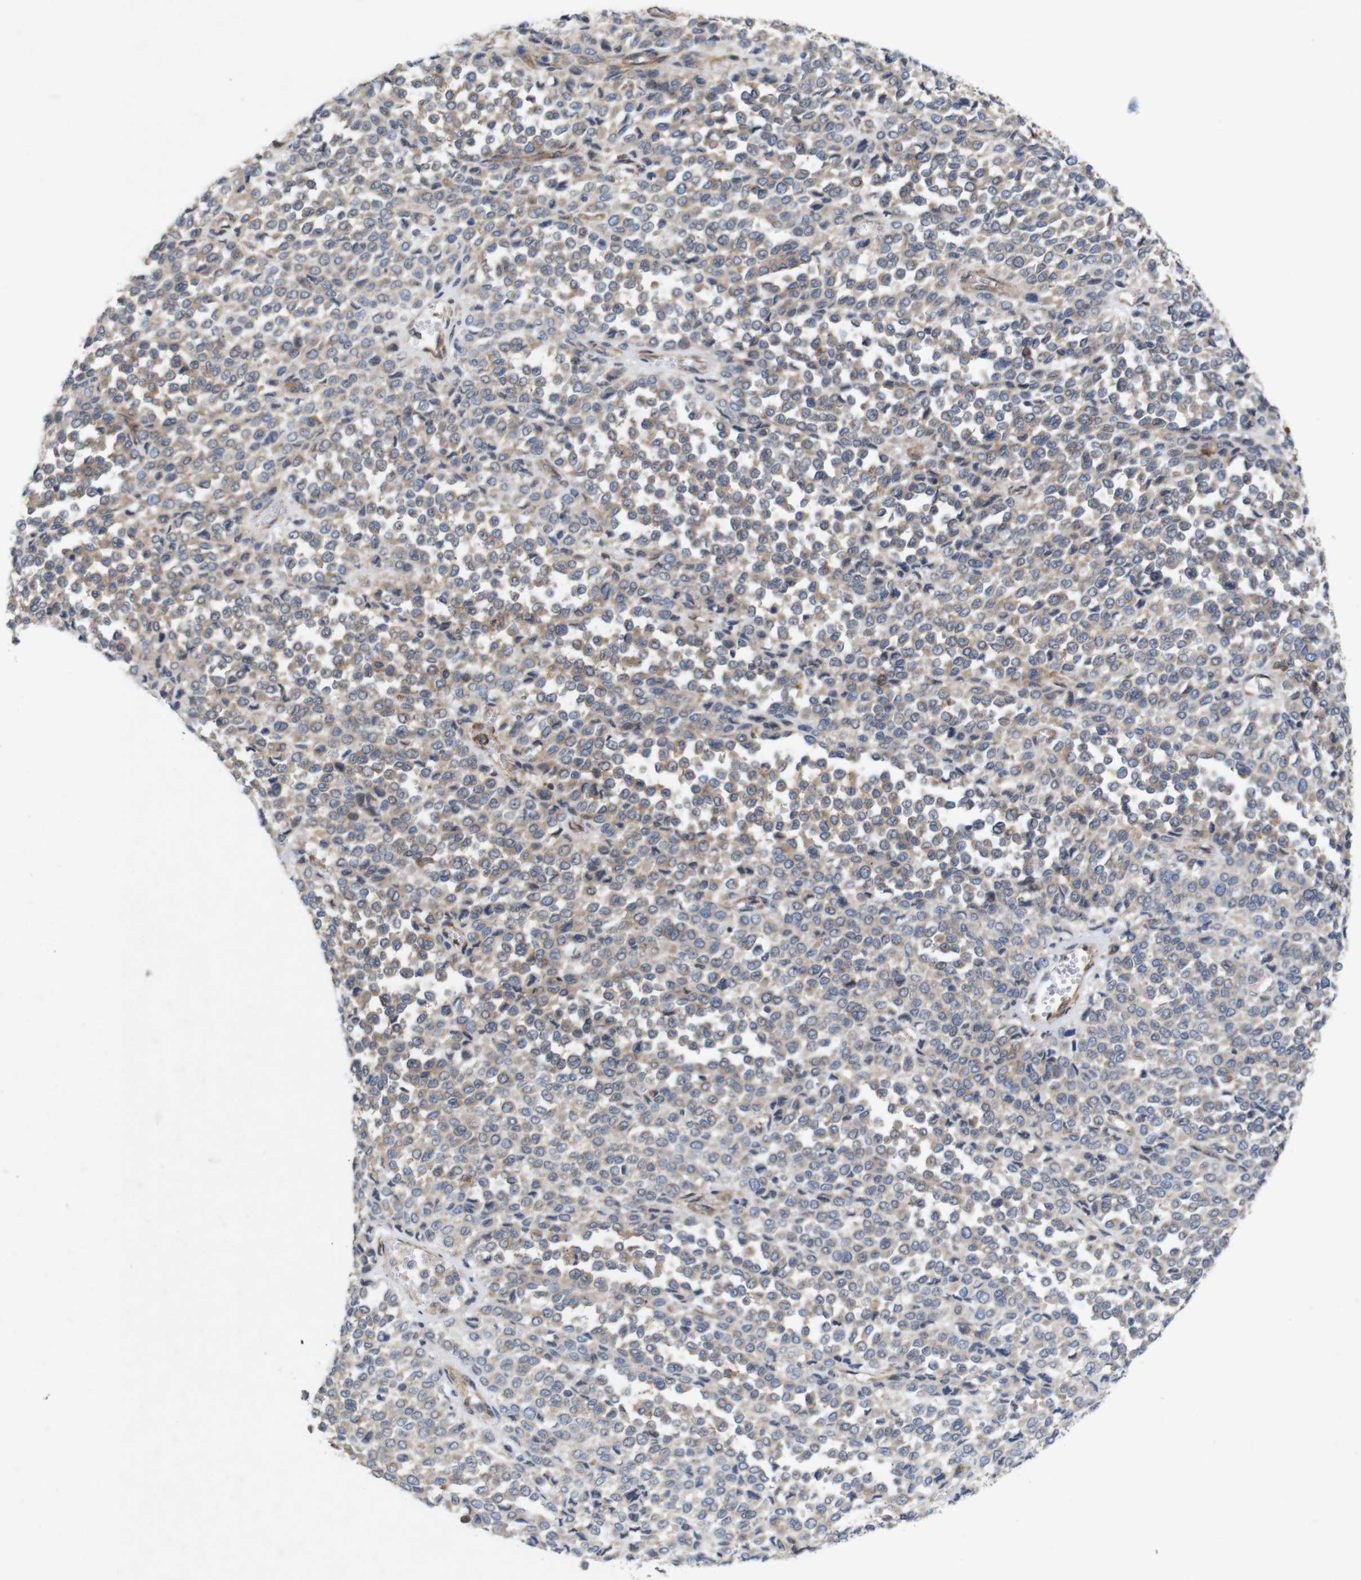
{"staining": {"intensity": "weak", "quantity": ">75%", "location": "cytoplasmic/membranous"}, "tissue": "melanoma", "cell_type": "Tumor cells", "image_type": "cancer", "snomed": [{"axis": "morphology", "description": "Malignant melanoma, Metastatic site"}, {"axis": "topography", "description": "Pancreas"}], "caption": "The micrograph shows a brown stain indicating the presence of a protein in the cytoplasmic/membranous of tumor cells in melanoma. (DAB = brown stain, brightfield microscopy at high magnification).", "gene": "SIGLEC8", "patient": {"sex": "female", "age": 30}}